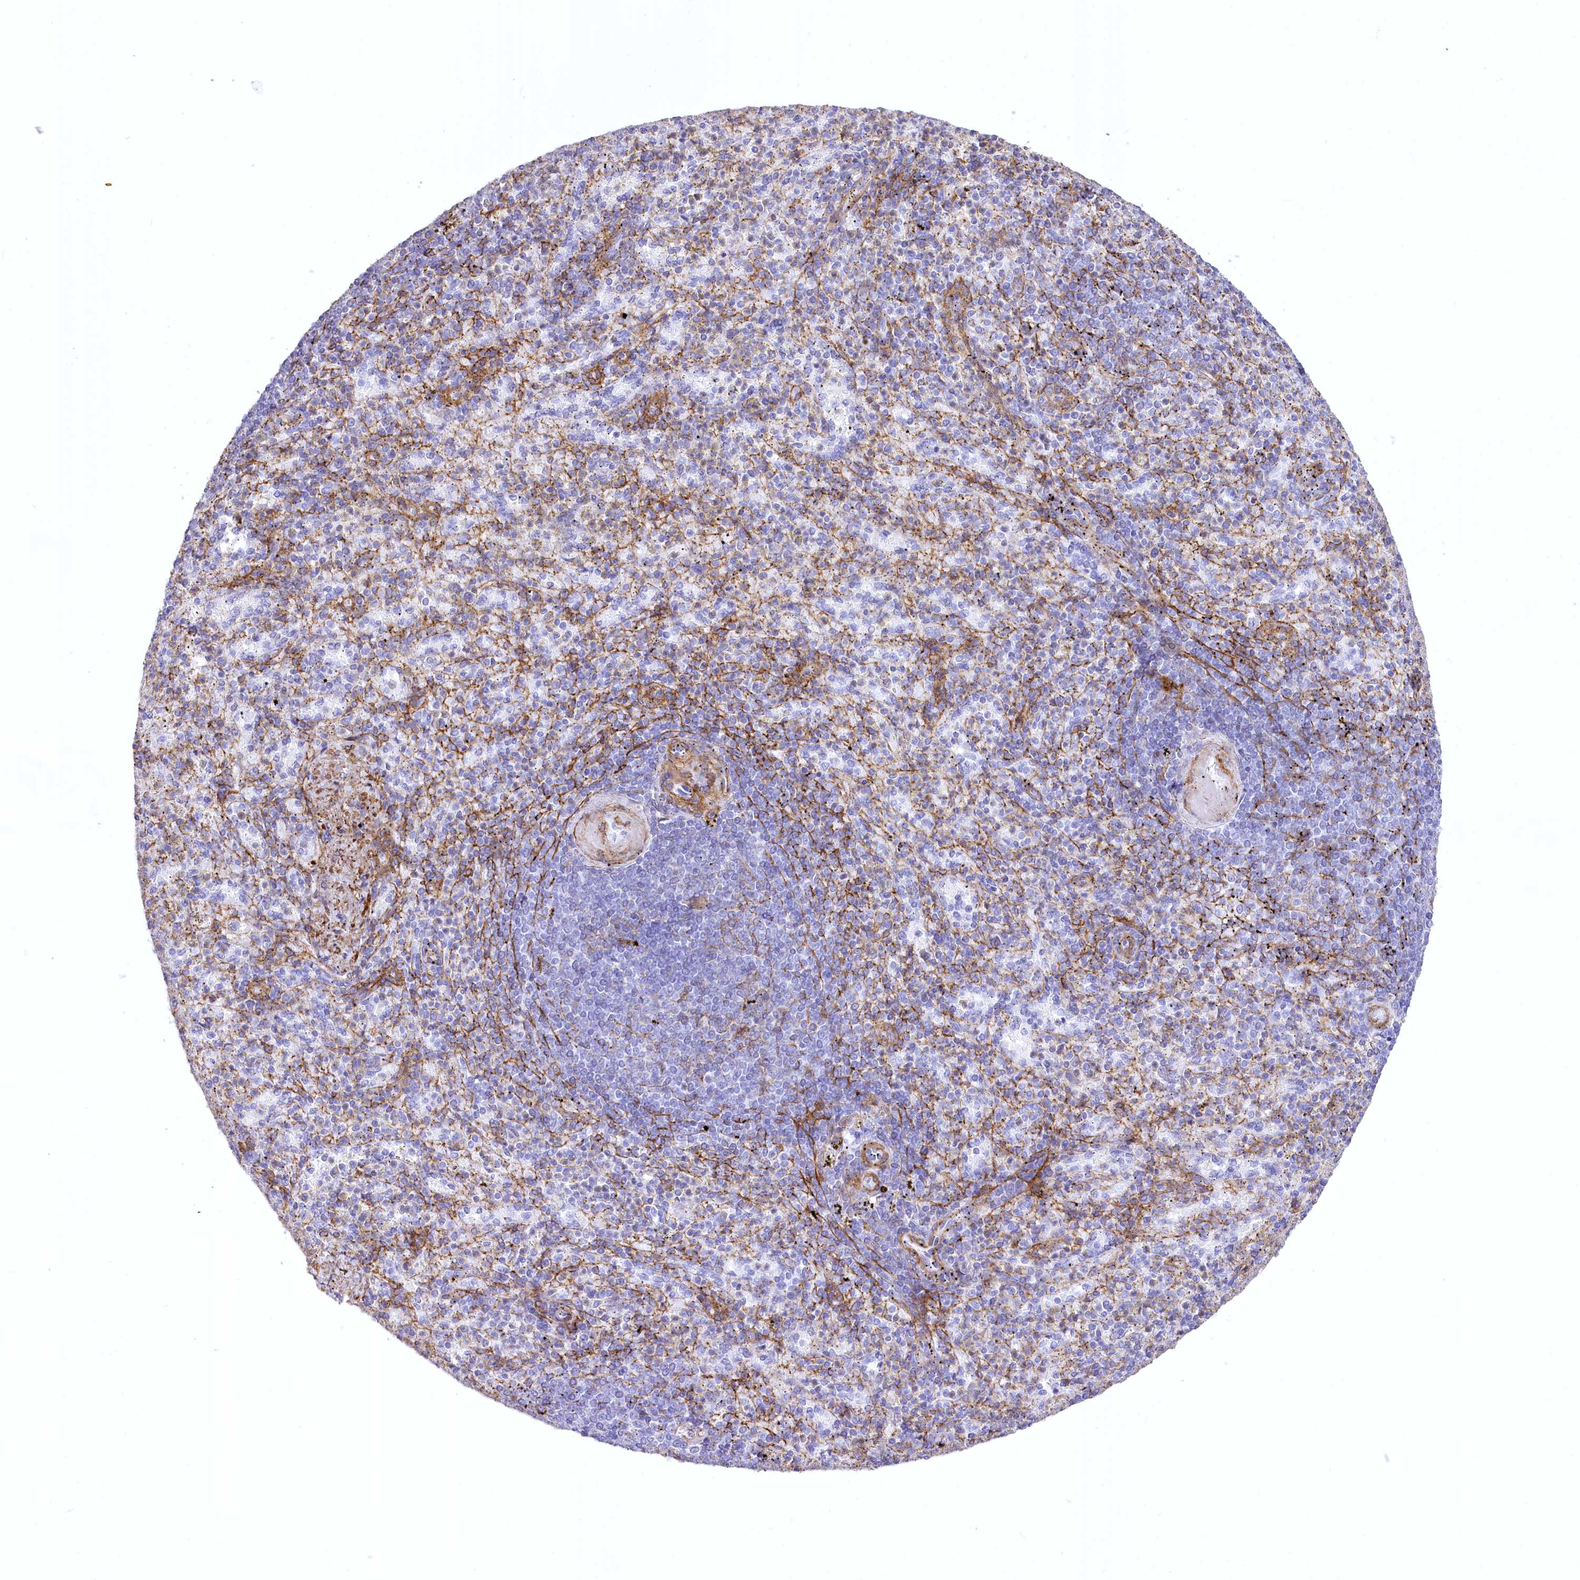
{"staining": {"intensity": "negative", "quantity": "none", "location": "none"}, "tissue": "spleen", "cell_type": "Cells in red pulp", "image_type": "normal", "snomed": [{"axis": "morphology", "description": "Normal tissue, NOS"}, {"axis": "topography", "description": "Spleen"}], "caption": "Micrograph shows no protein staining in cells in red pulp of benign spleen. (DAB immunohistochemistry (IHC), high magnification).", "gene": "SYNPO2", "patient": {"sex": "female", "age": 74}}